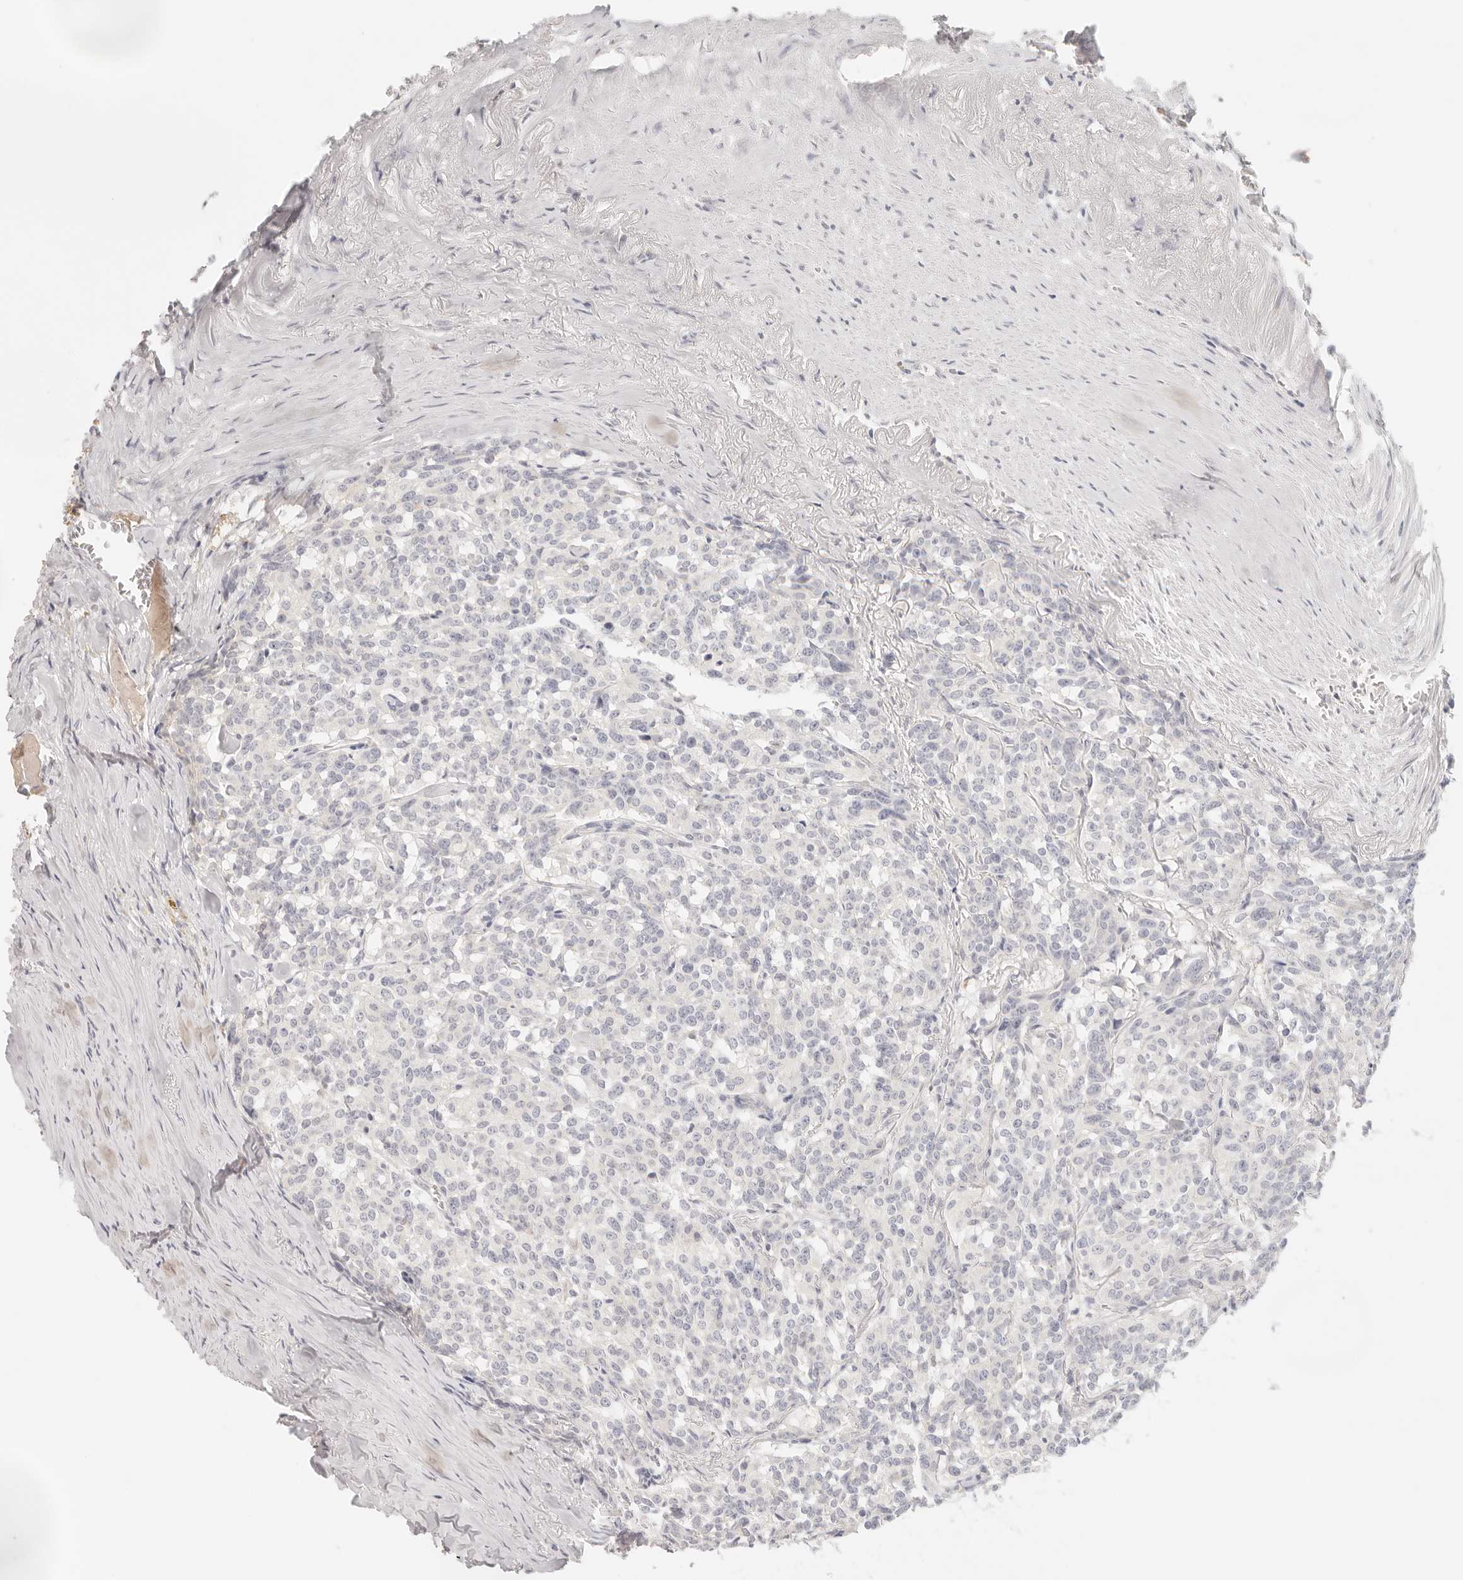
{"staining": {"intensity": "negative", "quantity": "none", "location": "none"}, "tissue": "carcinoid", "cell_type": "Tumor cells", "image_type": "cancer", "snomed": [{"axis": "morphology", "description": "Carcinoid, malignant, NOS"}, {"axis": "topography", "description": "Lung"}], "caption": "Histopathology image shows no protein staining in tumor cells of carcinoid tissue. (DAB immunohistochemistry with hematoxylin counter stain).", "gene": "SPHK1", "patient": {"sex": "female", "age": 46}}